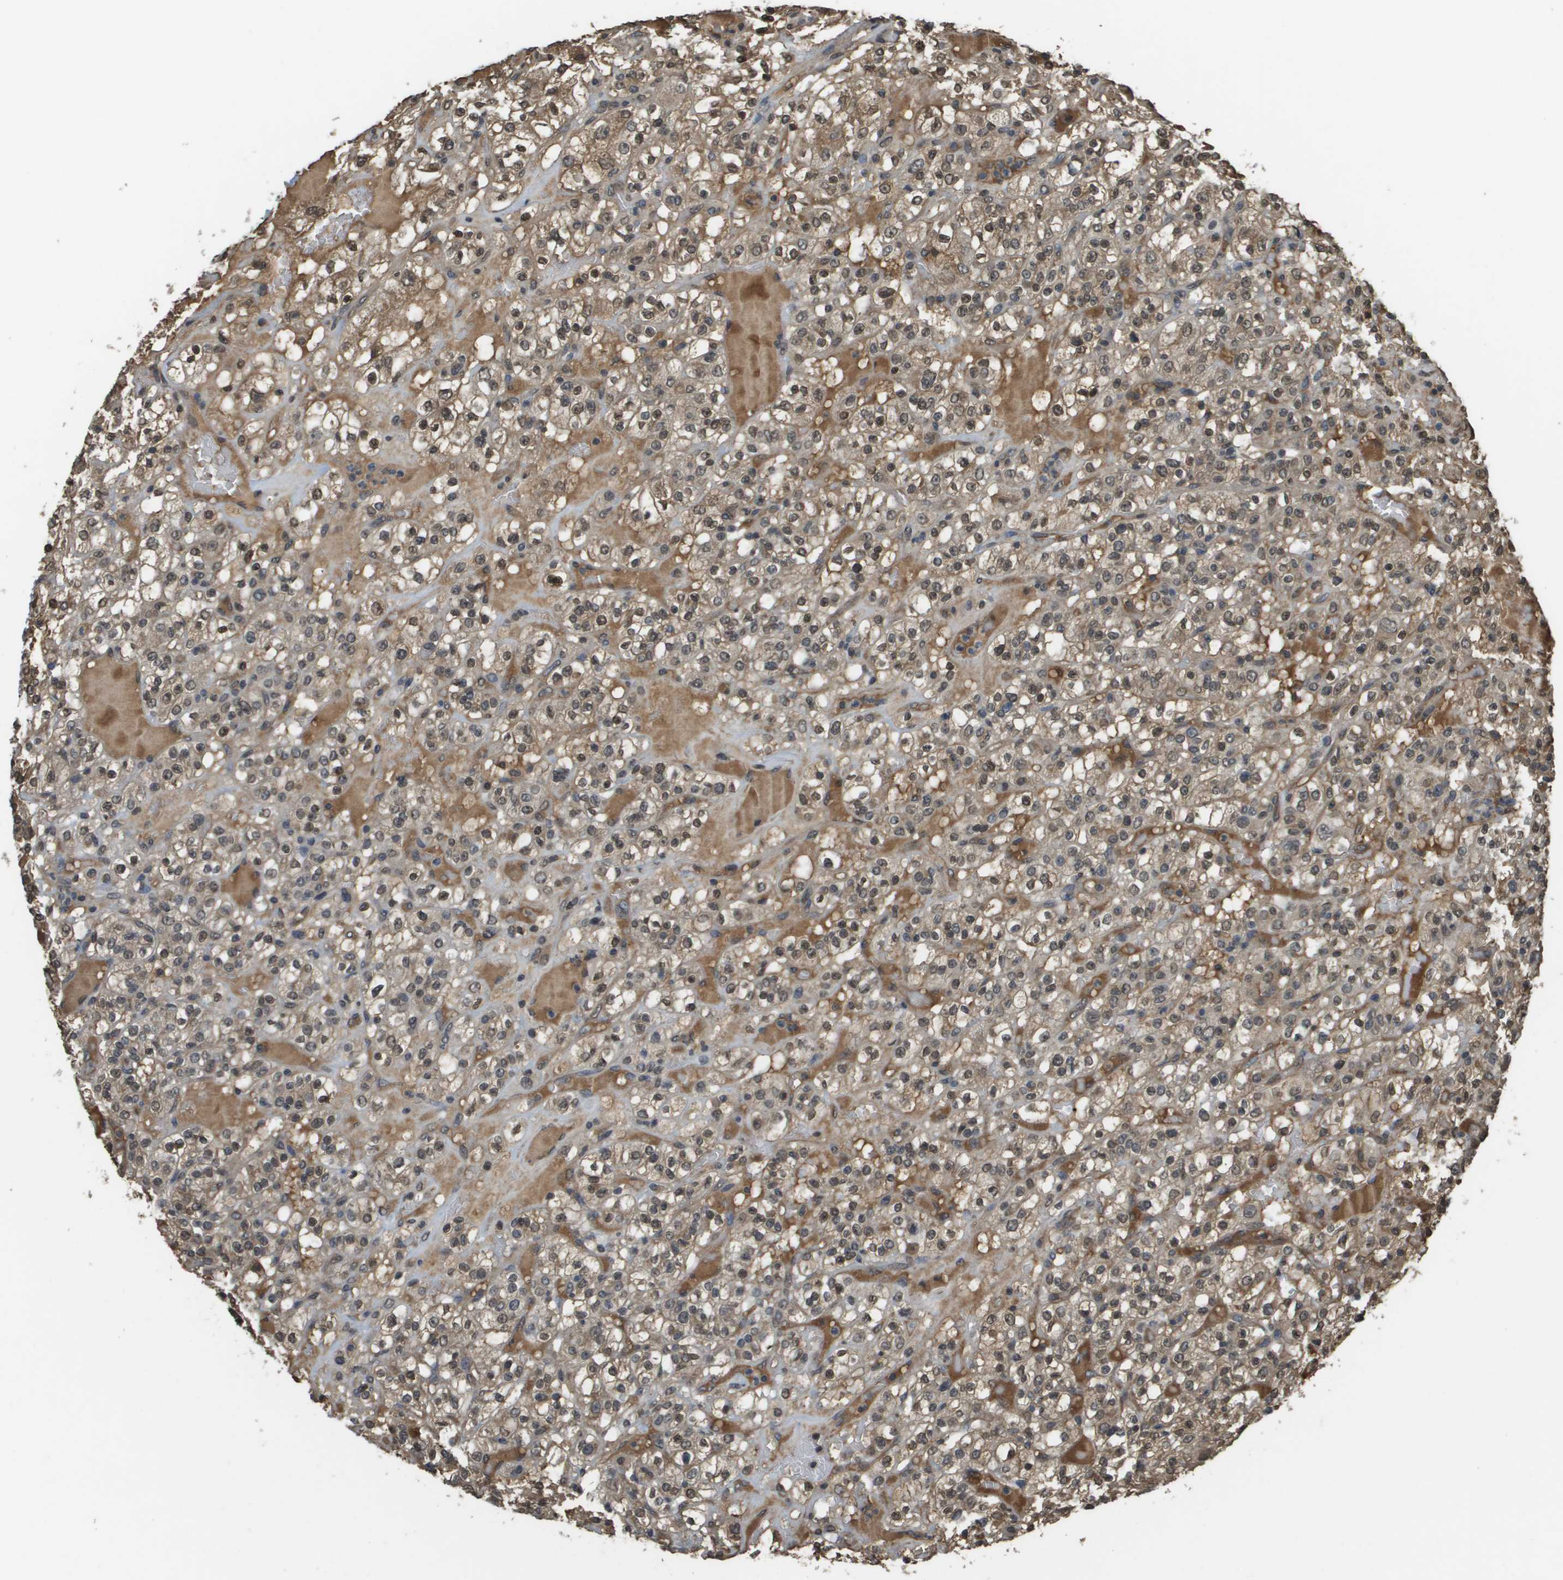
{"staining": {"intensity": "weak", "quantity": ">75%", "location": "cytoplasmic/membranous,nuclear"}, "tissue": "renal cancer", "cell_type": "Tumor cells", "image_type": "cancer", "snomed": [{"axis": "morphology", "description": "Normal tissue, NOS"}, {"axis": "morphology", "description": "Adenocarcinoma, NOS"}, {"axis": "topography", "description": "Kidney"}], "caption": "High-power microscopy captured an immunohistochemistry (IHC) image of renal cancer, revealing weak cytoplasmic/membranous and nuclear expression in approximately >75% of tumor cells. (DAB = brown stain, brightfield microscopy at high magnification).", "gene": "NDRG2", "patient": {"sex": "female", "age": 72}}